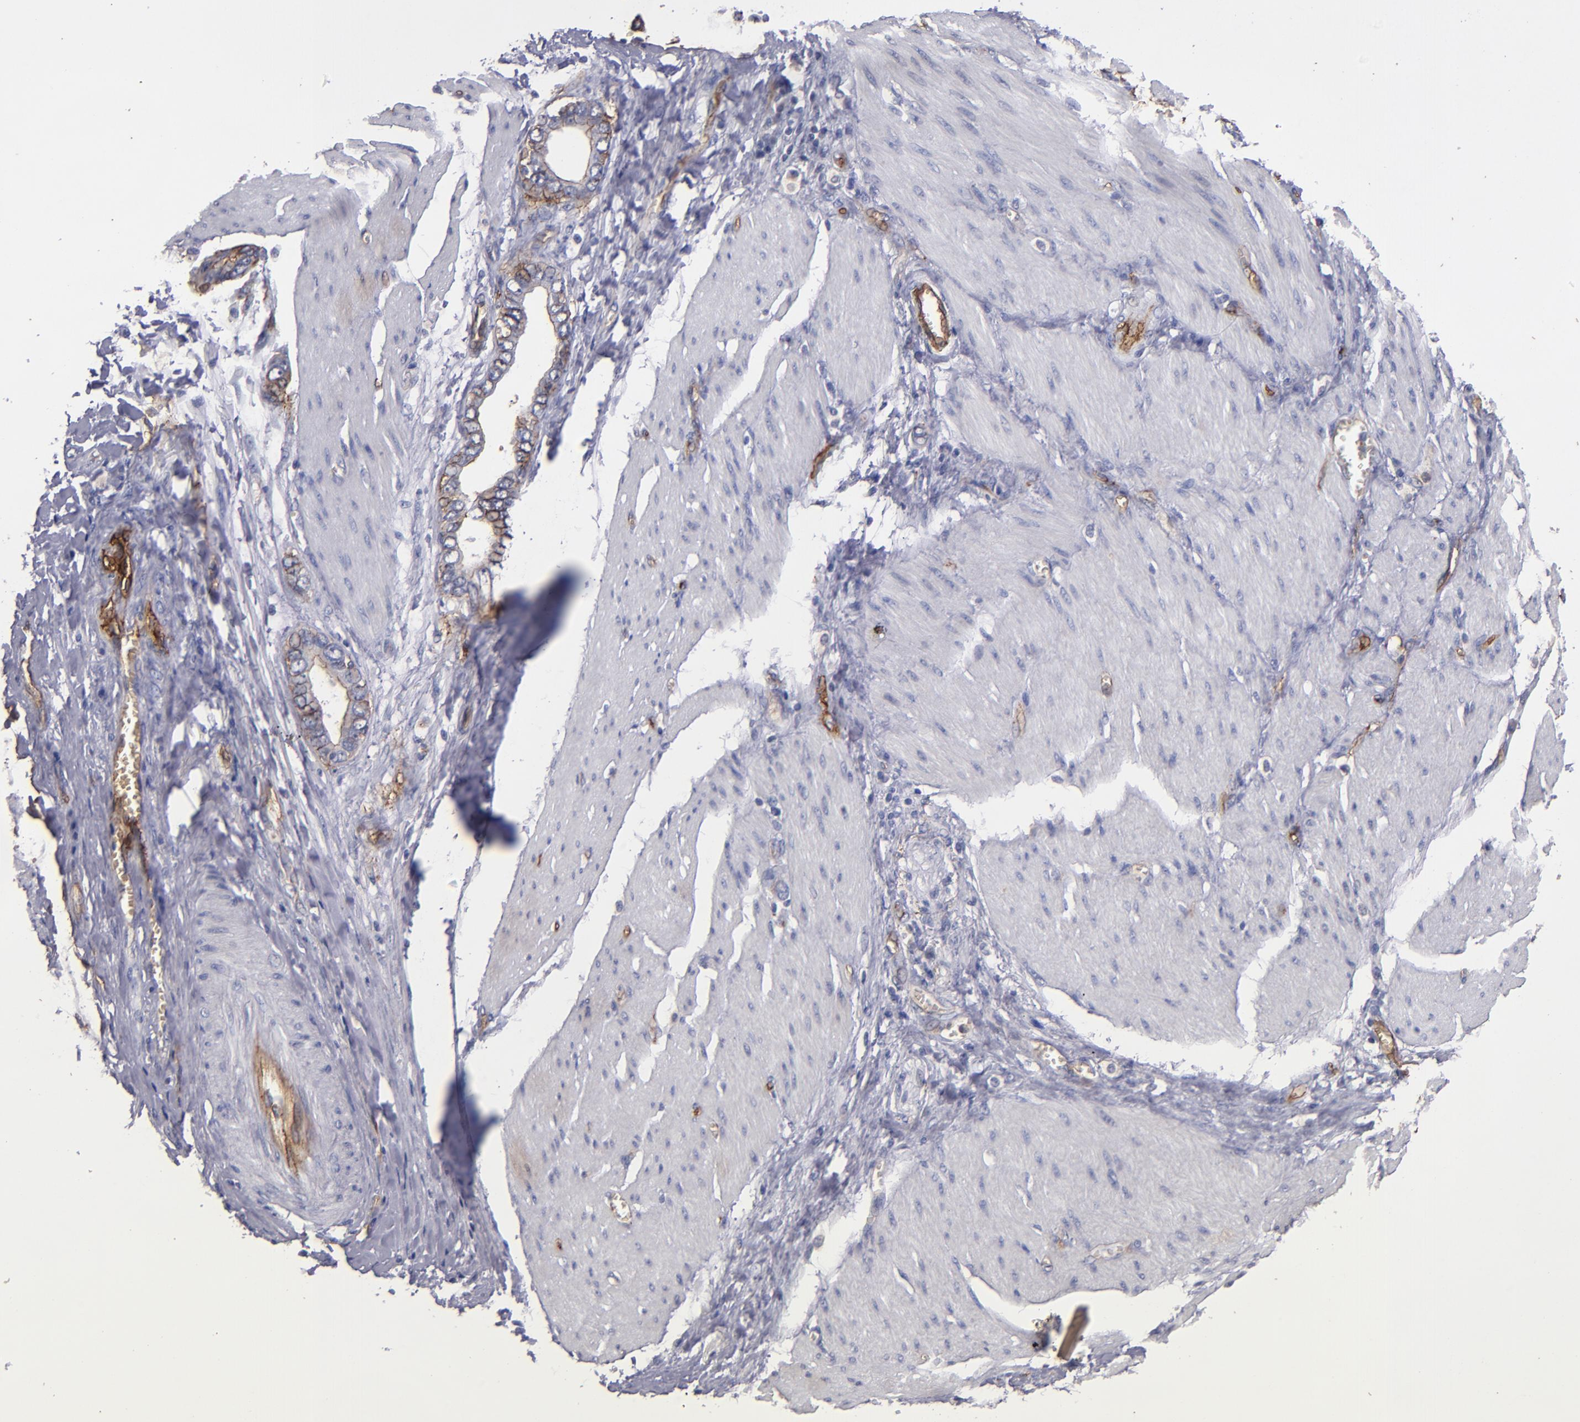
{"staining": {"intensity": "moderate", "quantity": "25%-75%", "location": "cytoplasmic/membranous"}, "tissue": "stomach cancer", "cell_type": "Tumor cells", "image_type": "cancer", "snomed": [{"axis": "morphology", "description": "Adenocarcinoma, NOS"}, {"axis": "topography", "description": "Stomach"}], "caption": "A brown stain shows moderate cytoplasmic/membranous expression of a protein in human stomach cancer (adenocarcinoma) tumor cells.", "gene": "CLDN5", "patient": {"sex": "male", "age": 78}}